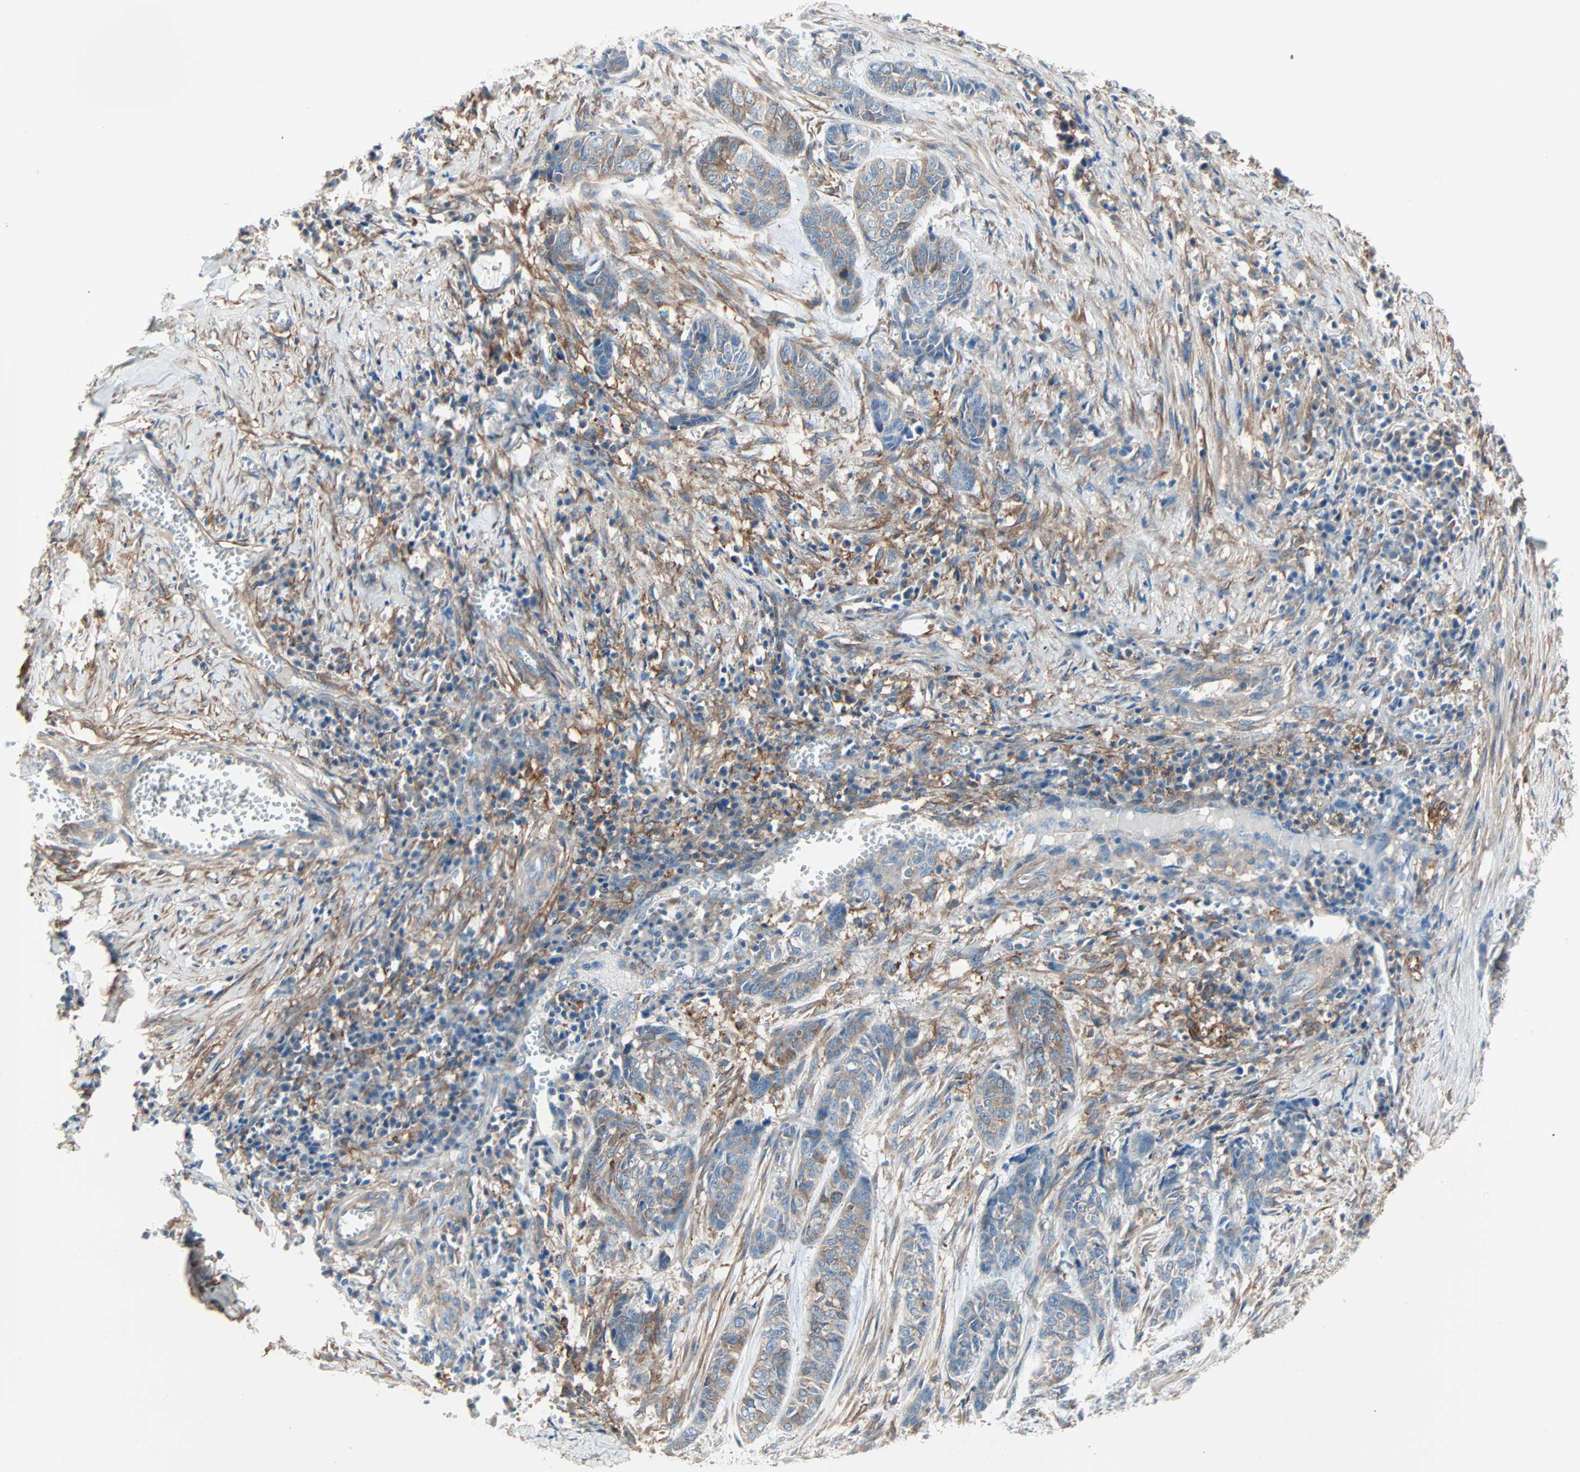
{"staining": {"intensity": "moderate", "quantity": "25%-75%", "location": "cytoplasmic/membranous"}, "tissue": "skin cancer", "cell_type": "Tumor cells", "image_type": "cancer", "snomed": [{"axis": "morphology", "description": "Basal cell carcinoma"}, {"axis": "topography", "description": "Skin"}], "caption": "Immunohistochemistry staining of skin basal cell carcinoma, which demonstrates medium levels of moderate cytoplasmic/membranous positivity in approximately 25%-75% of tumor cells indicating moderate cytoplasmic/membranous protein expression. The staining was performed using DAB (brown) for protein detection and nuclei were counterstained in hematoxylin (blue).", "gene": "EPB41L2", "patient": {"sex": "female", "age": 64}}